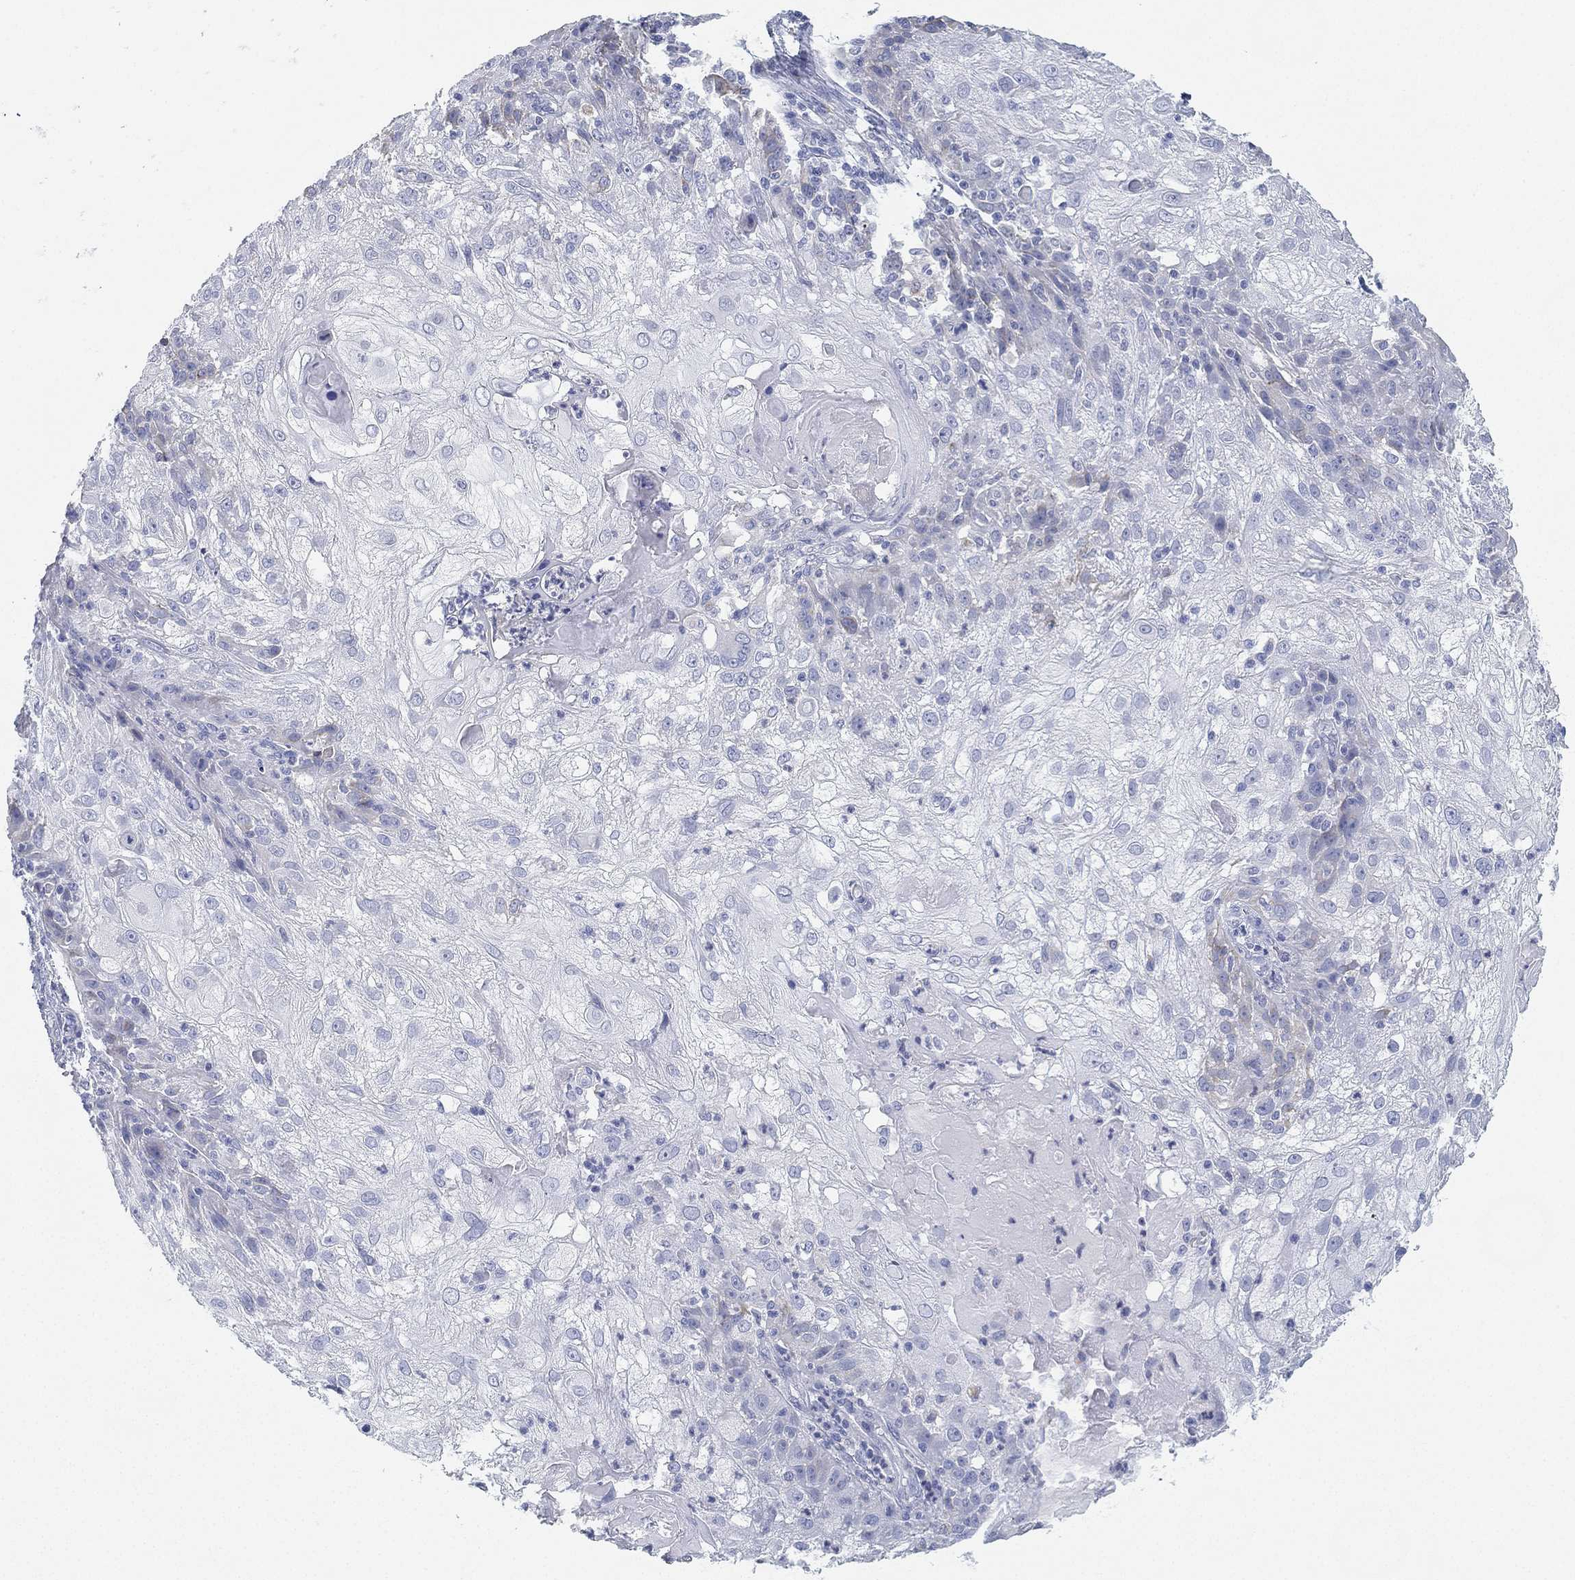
{"staining": {"intensity": "negative", "quantity": "none", "location": "none"}, "tissue": "skin cancer", "cell_type": "Tumor cells", "image_type": "cancer", "snomed": [{"axis": "morphology", "description": "Normal tissue, NOS"}, {"axis": "morphology", "description": "Squamous cell carcinoma, NOS"}, {"axis": "topography", "description": "Skin"}], "caption": "Tumor cells show no significant protein staining in squamous cell carcinoma (skin). The staining was performed using DAB to visualize the protein expression in brown, while the nuclei were stained in blue with hematoxylin (Magnification: 20x).", "gene": "GPR61", "patient": {"sex": "female", "age": 83}}